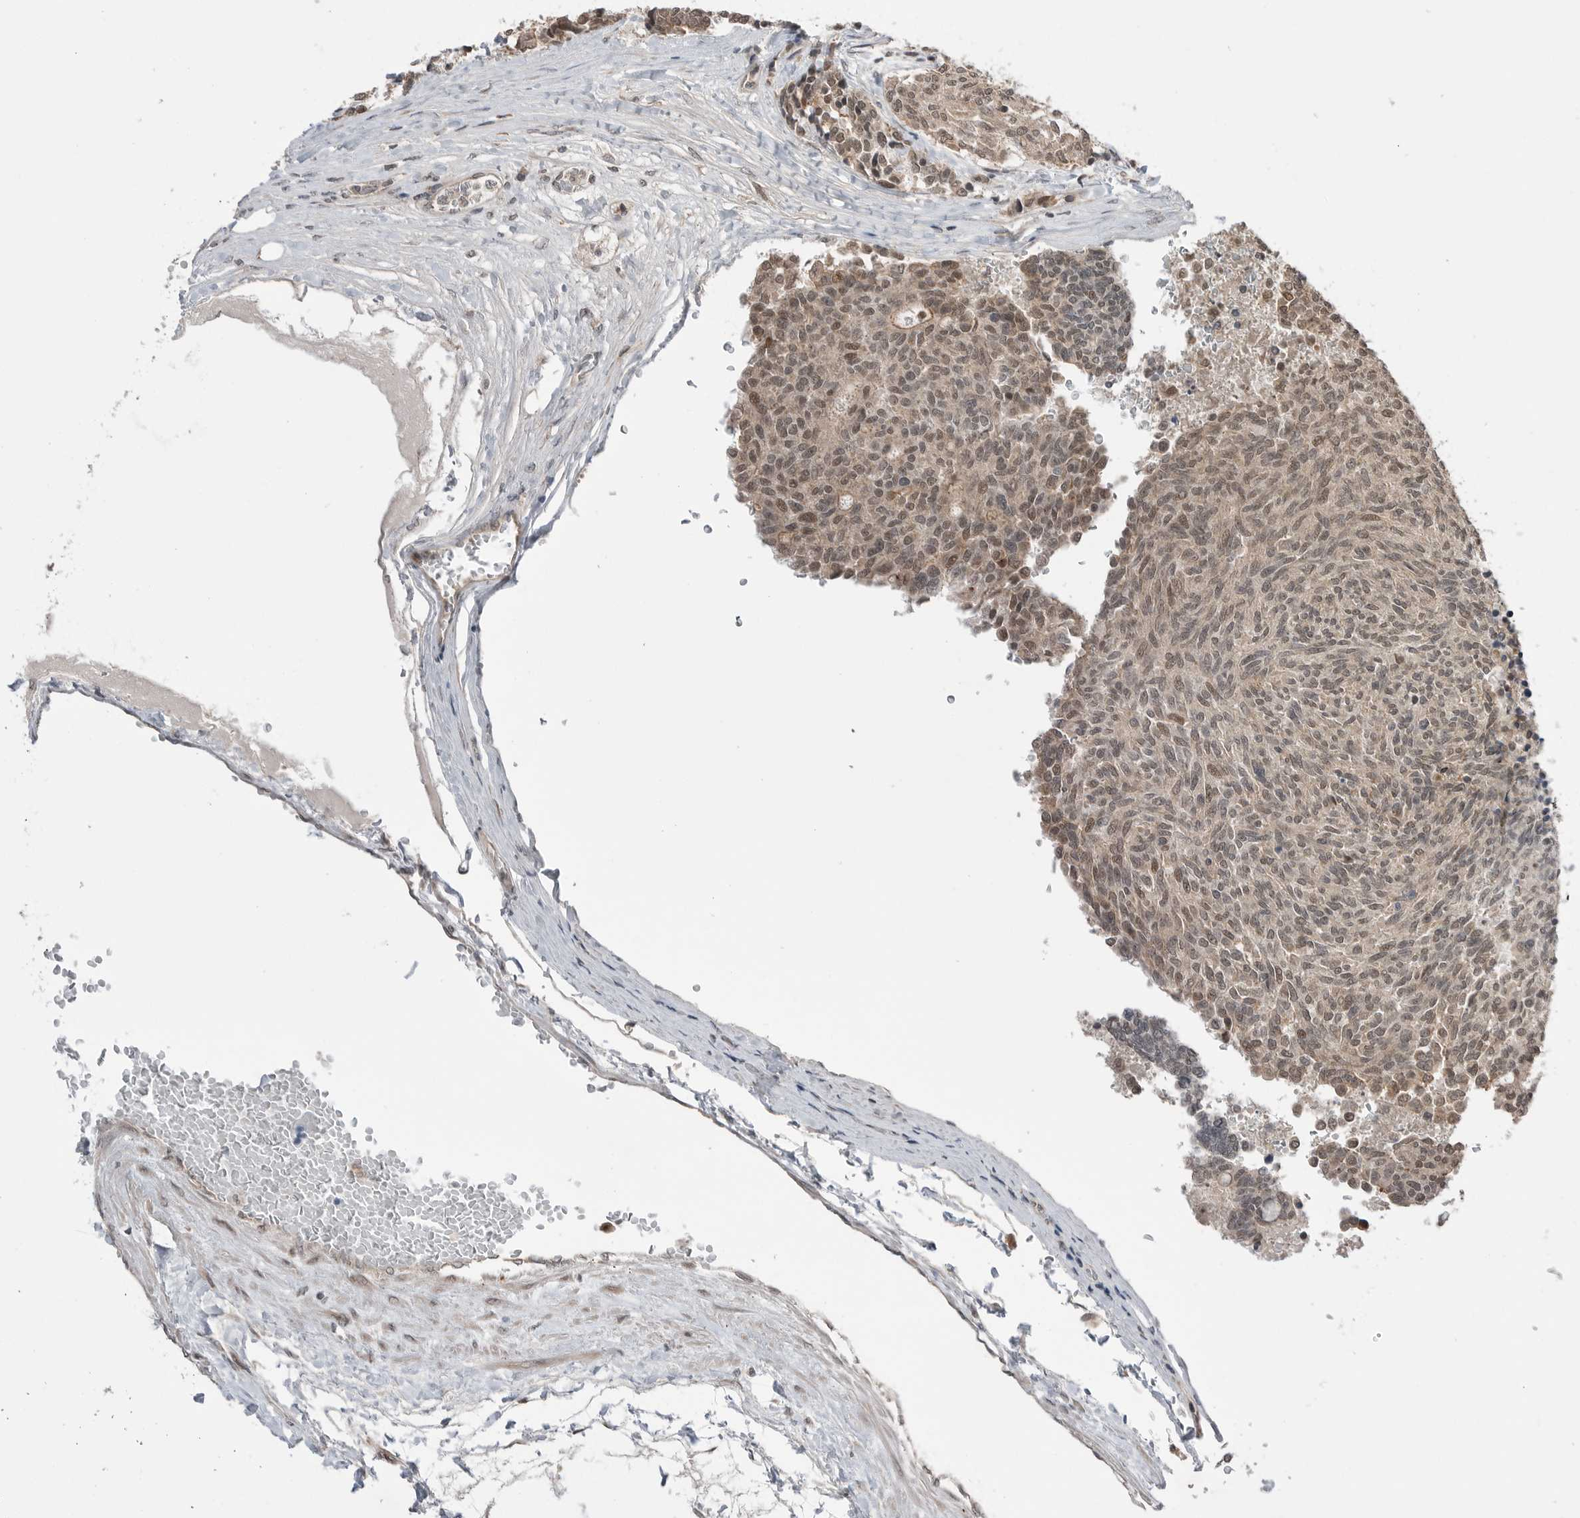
{"staining": {"intensity": "moderate", "quantity": ">75%", "location": "cytoplasmic/membranous,nuclear"}, "tissue": "carcinoid", "cell_type": "Tumor cells", "image_type": "cancer", "snomed": [{"axis": "morphology", "description": "Carcinoid, malignant, NOS"}, {"axis": "topography", "description": "Pancreas"}], "caption": "DAB (3,3'-diaminobenzidine) immunohistochemical staining of human carcinoid demonstrates moderate cytoplasmic/membranous and nuclear protein expression in approximately >75% of tumor cells.", "gene": "NTAQ1", "patient": {"sex": "female", "age": 54}}